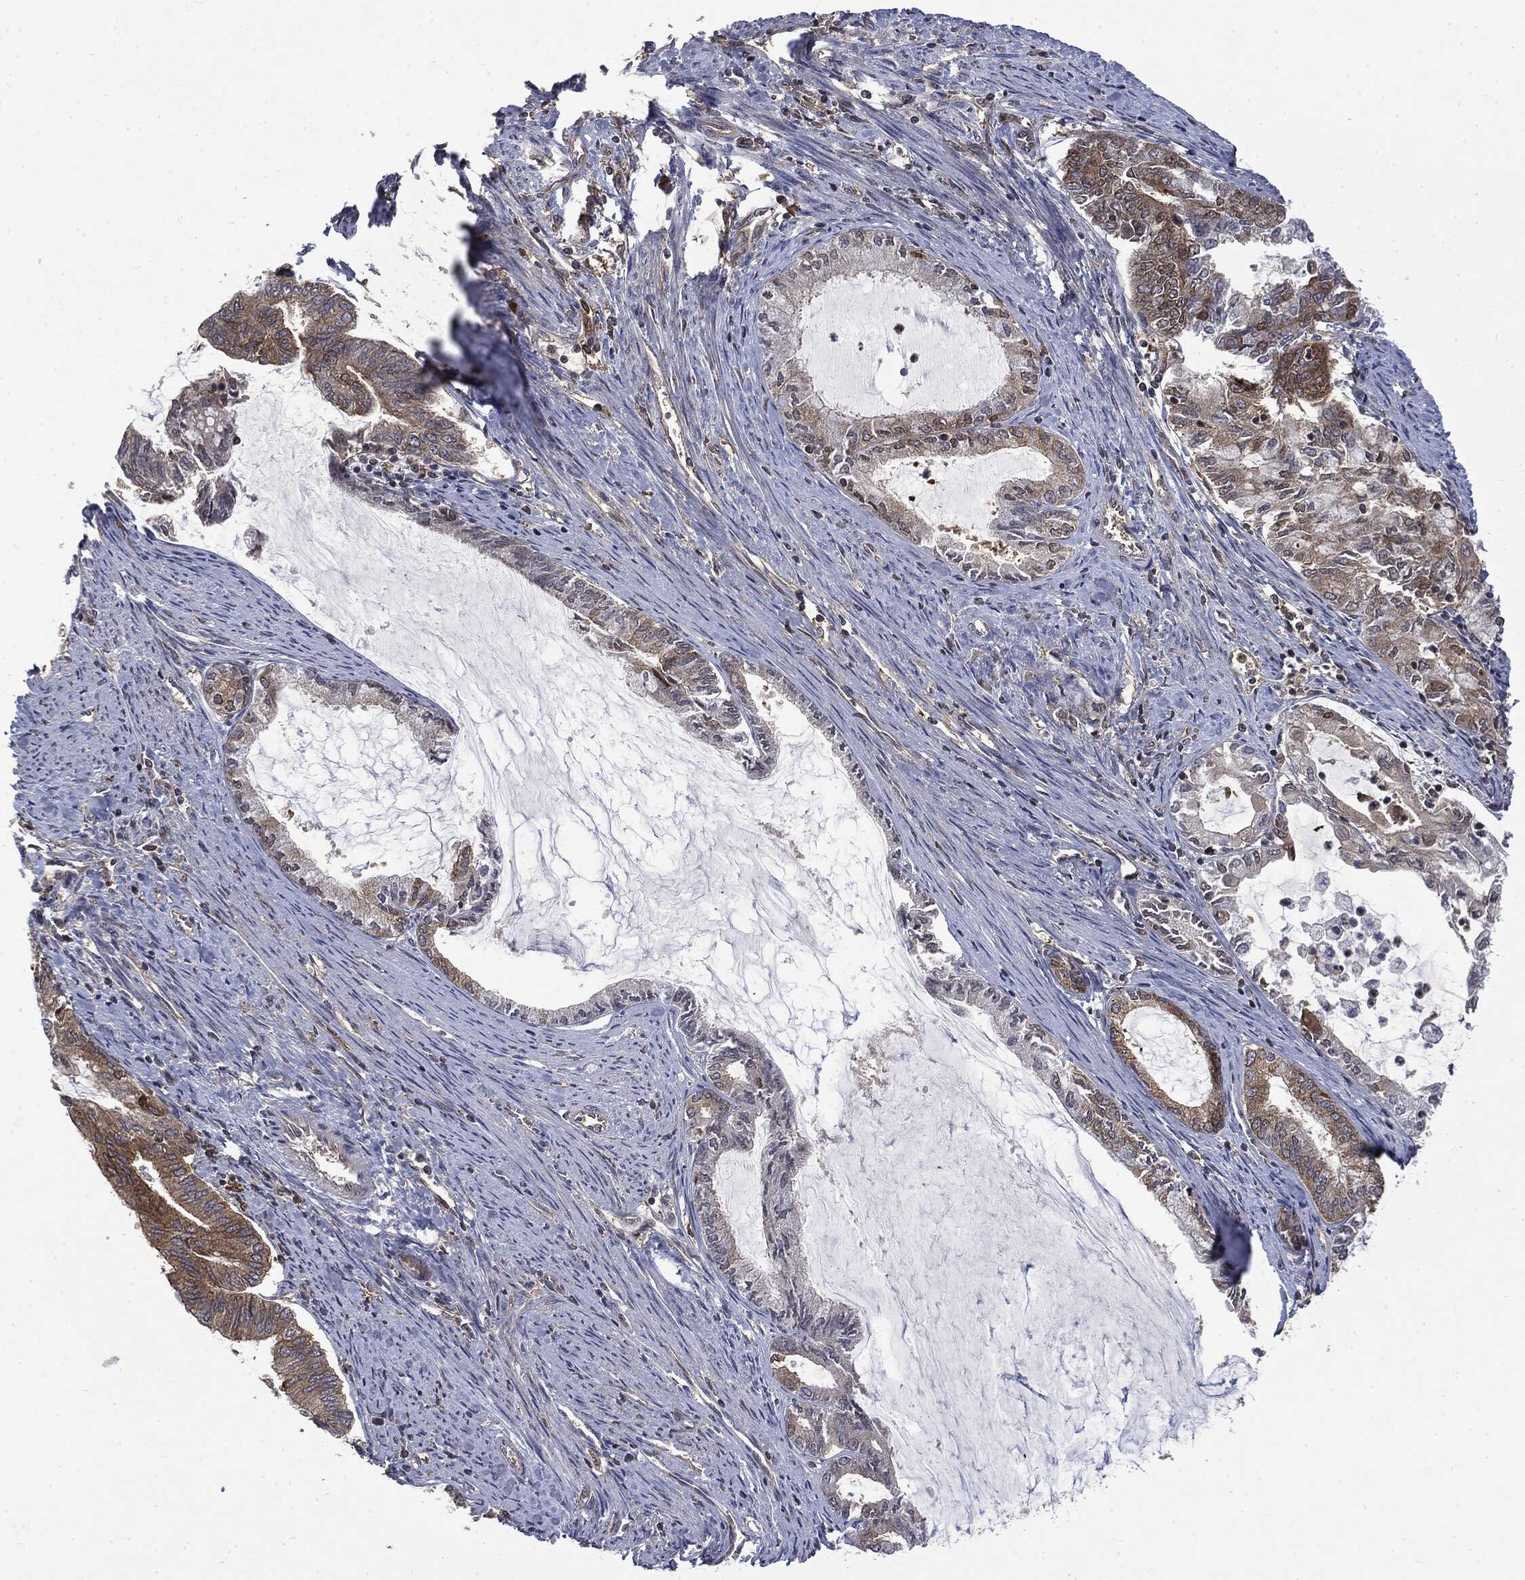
{"staining": {"intensity": "moderate", "quantity": "25%-75%", "location": "cytoplasmic/membranous"}, "tissue": "endometrial cancer", "cell_type": "Tumor cells", "image_type": "cancer", "snomed": [{"axis": "morphology", "description": "Adenocarcinoma, NOS"}, {"axis": "topography", "description": "Endometrium"}], "caption": "Protein expression analysis of endometrial cancer displays moderate cytoplasmic/membranous expression in approximately 25%-75% of tumor cells.", "gene": "SNX5", "patient": {"sex": "female", "age": 86}}